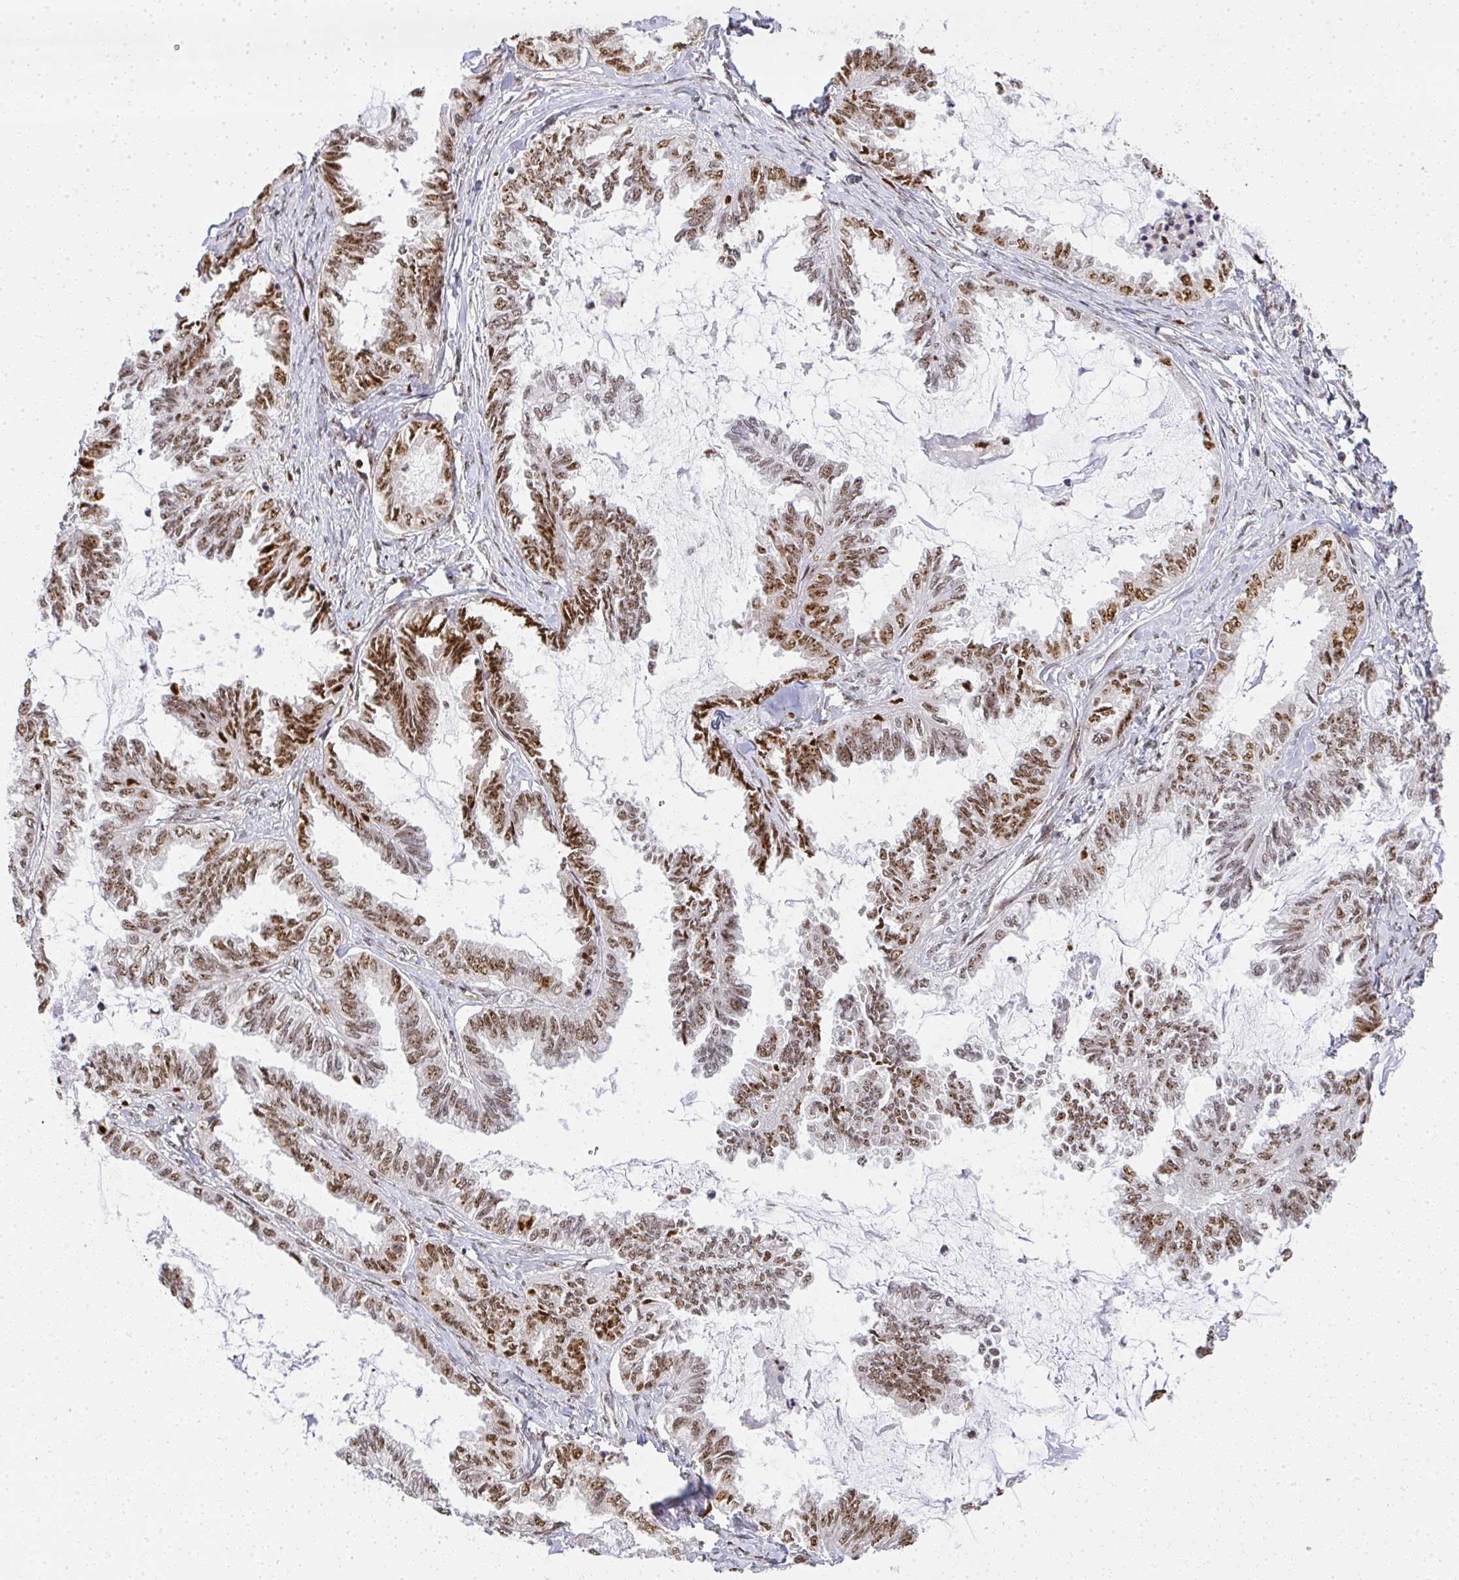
{"staining": {"intensity": "strong", "quantity": ">75%", "location": "nuclear"}, "tissue": "ovarian cancer", "cell_type": "Tumor cells", "image_type": "cancer", "snomed": [{"axis": "morphology", "description": "Carcinoma, endometroid"}, {"axis": "topography", "description": "Ovary"}], "caption": "Endometroid carcinoma (ovarian) stained for a protein (brown) reveals strong nuclear positive positivity in about >75% of tumor cells.", "gene": "U2AF1", "patient": {"sex": "female", "age": 70}}